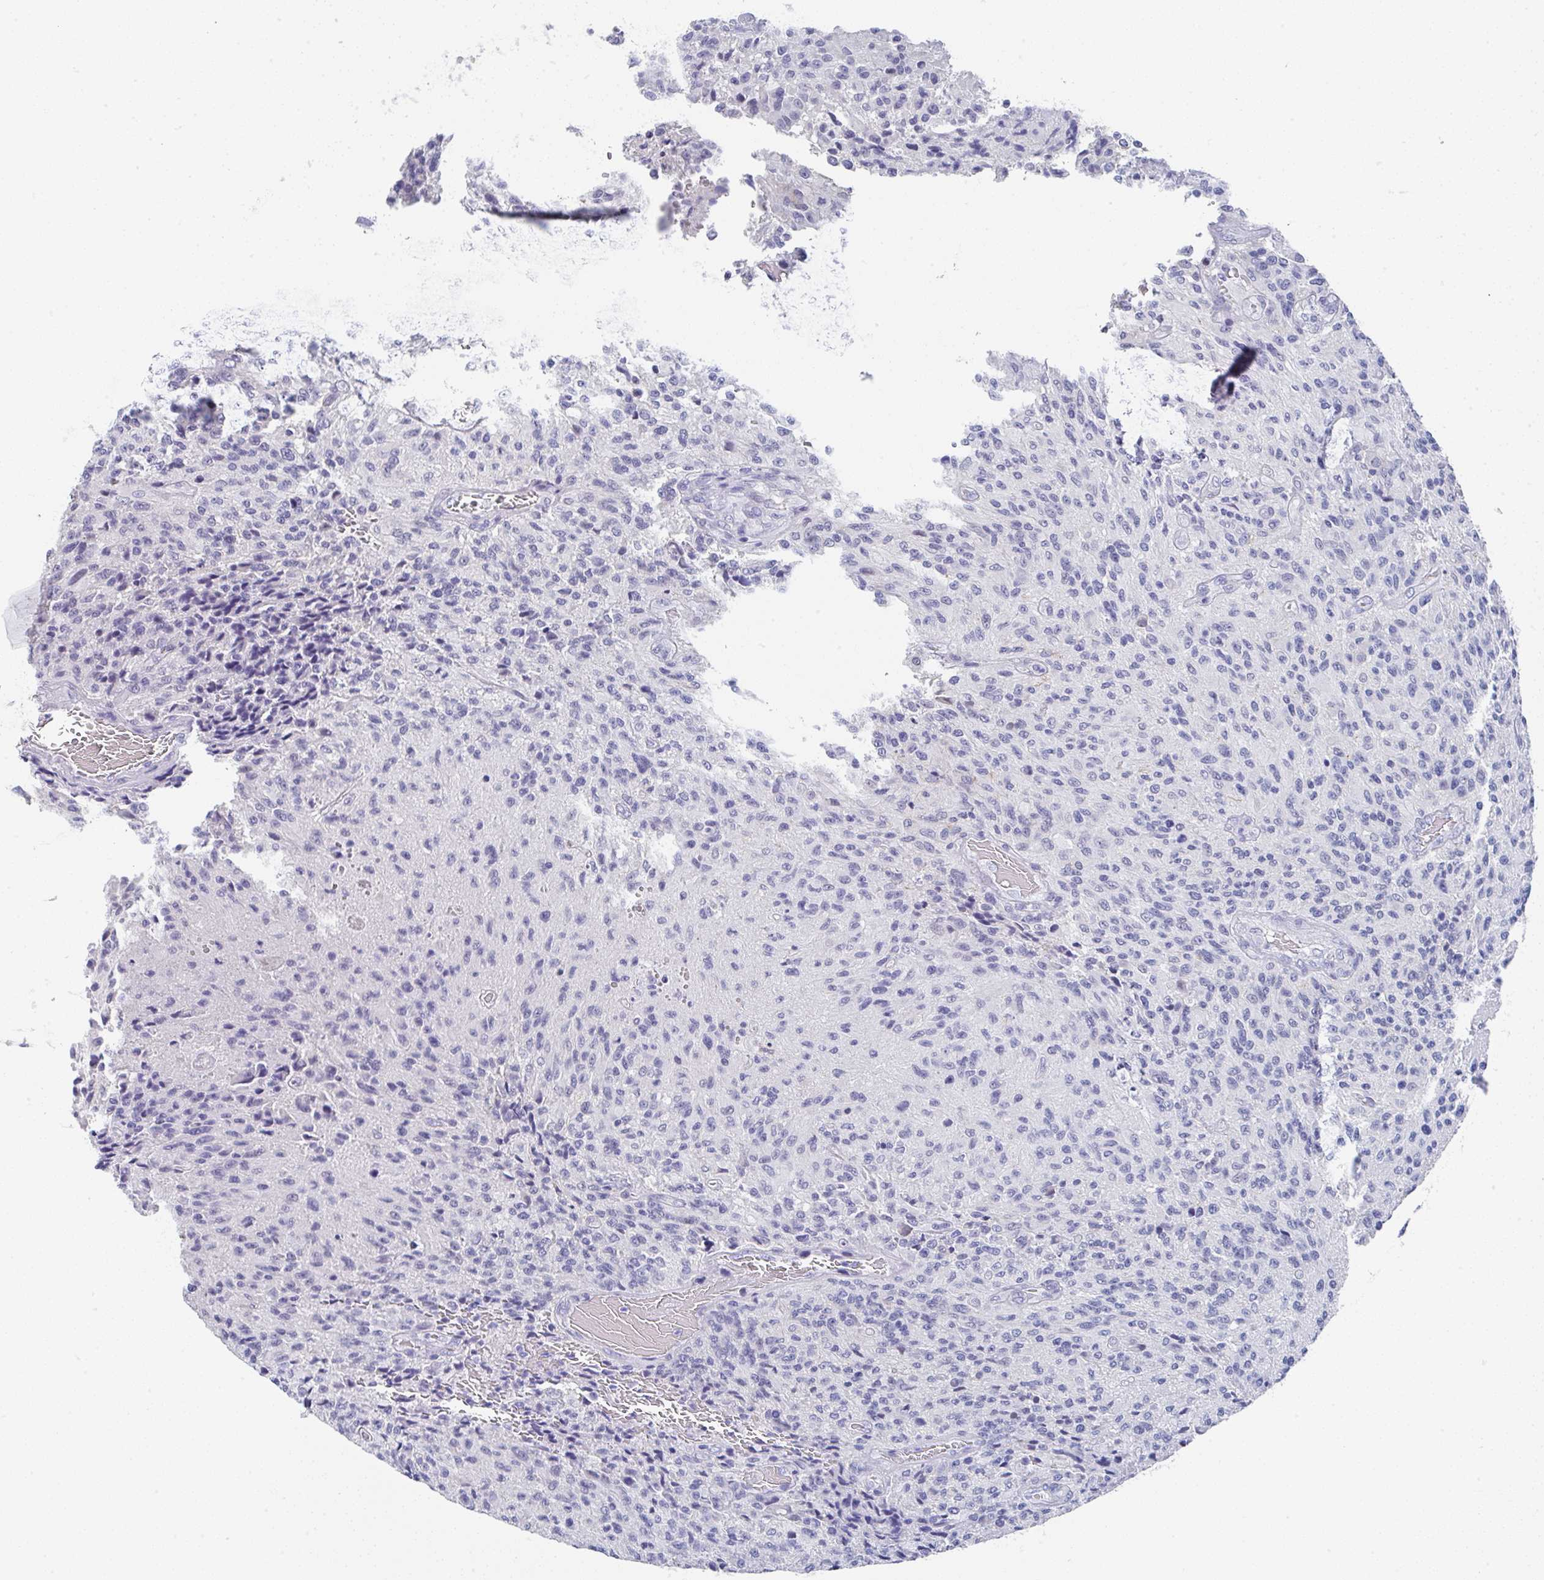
{"staining": {"intensity": "negative", "quantity": "none", "location": "none"}, "tissue": "glioma", "cell_type": "Tumor cells", "image_type": "cancer", "snomed": [{"axis": "morphology", "description": "Normal tissue, NOS"}, {"axis": "morphology", "description": "Glioma, malignant, High grade"}, {"axis": "topography", "description": "Cerebral cortex"}], "caption": "Tumor cells show no significant protein positivity in glioma.", "gene": "TNFRSF8", "patient": {"sex": "male", "age": 56}}